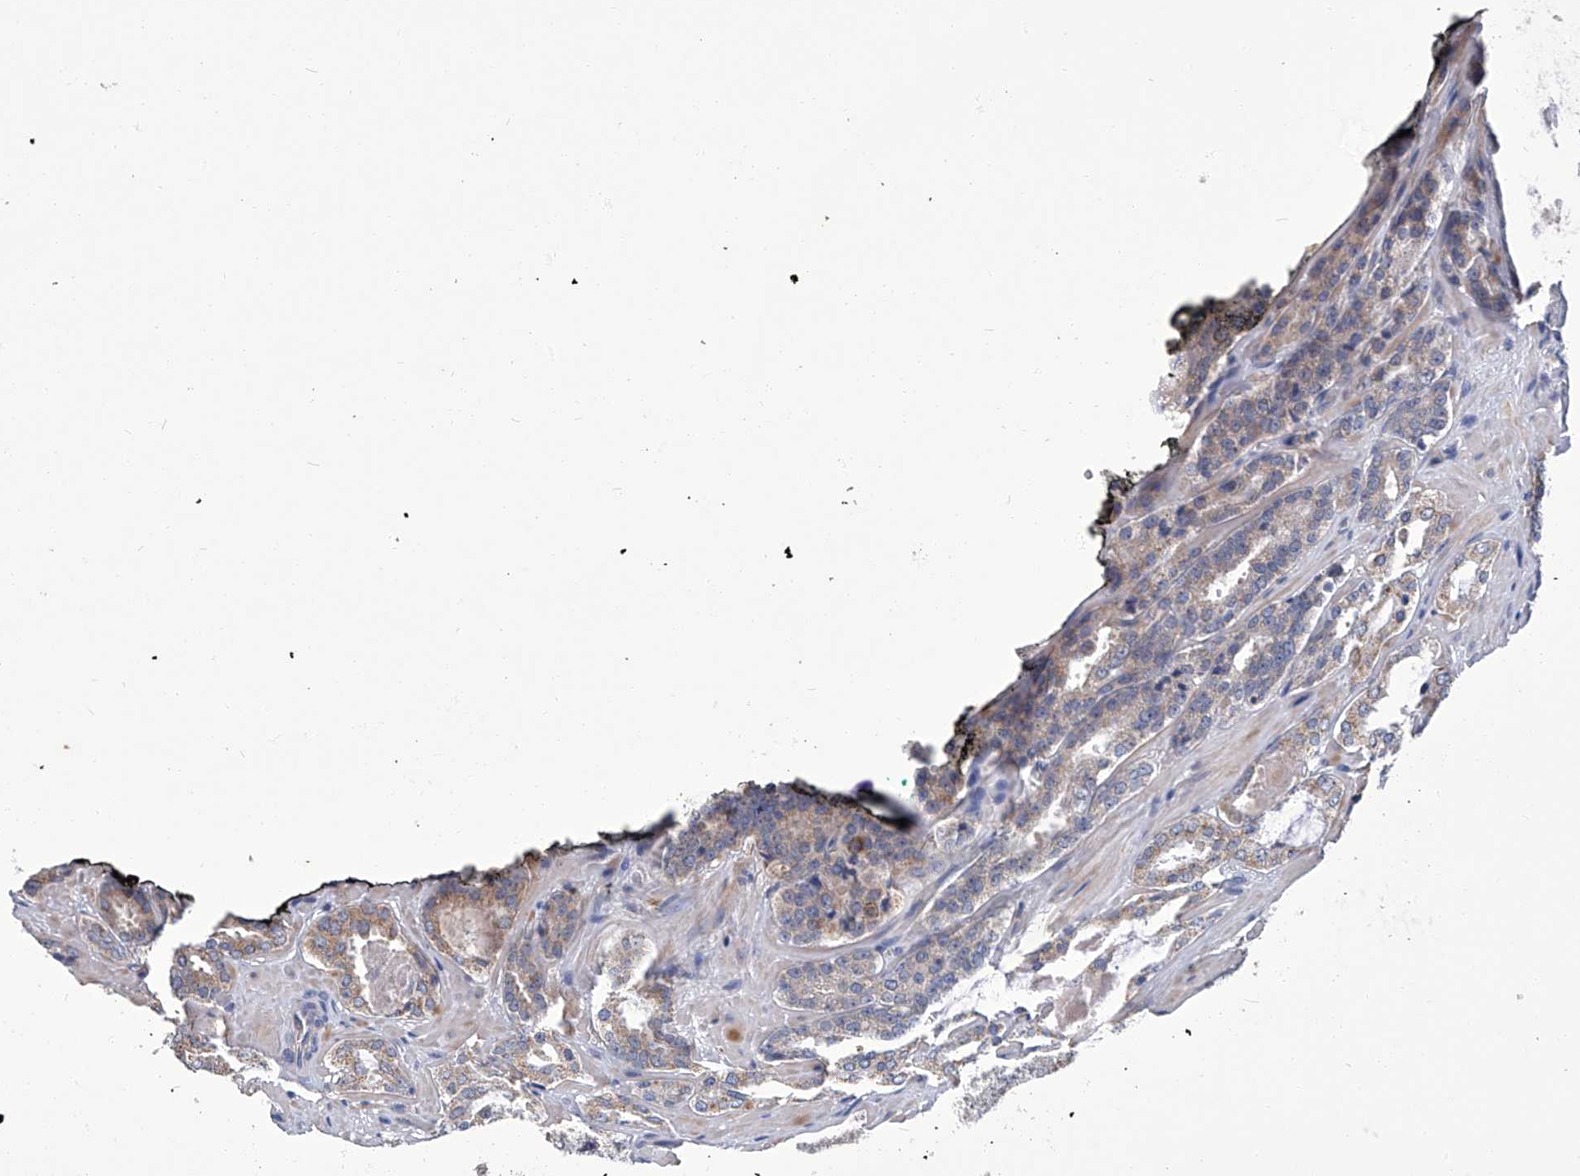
{"staining": {"intensity": "weak", "quantity": ">75%", "location": "cytoplasmic/membranous"}, "tissue": "prostate cancer", "cell_type": "Tumor cells", "image_type": "cancer", "snomed": [{"axis": "morphology", "description": "Adenocarcinoma, High grade"}, {"axis": "topography", "description": "Prostate"}], "caption": "A histopathology image of prostate high-grade adenocarcinoma stained for a protein reveals weak cytoplasmic/membranous brown staining in tumor cells.", "gene": "OAT", "patient": {"sex": "male", "age": 60}}